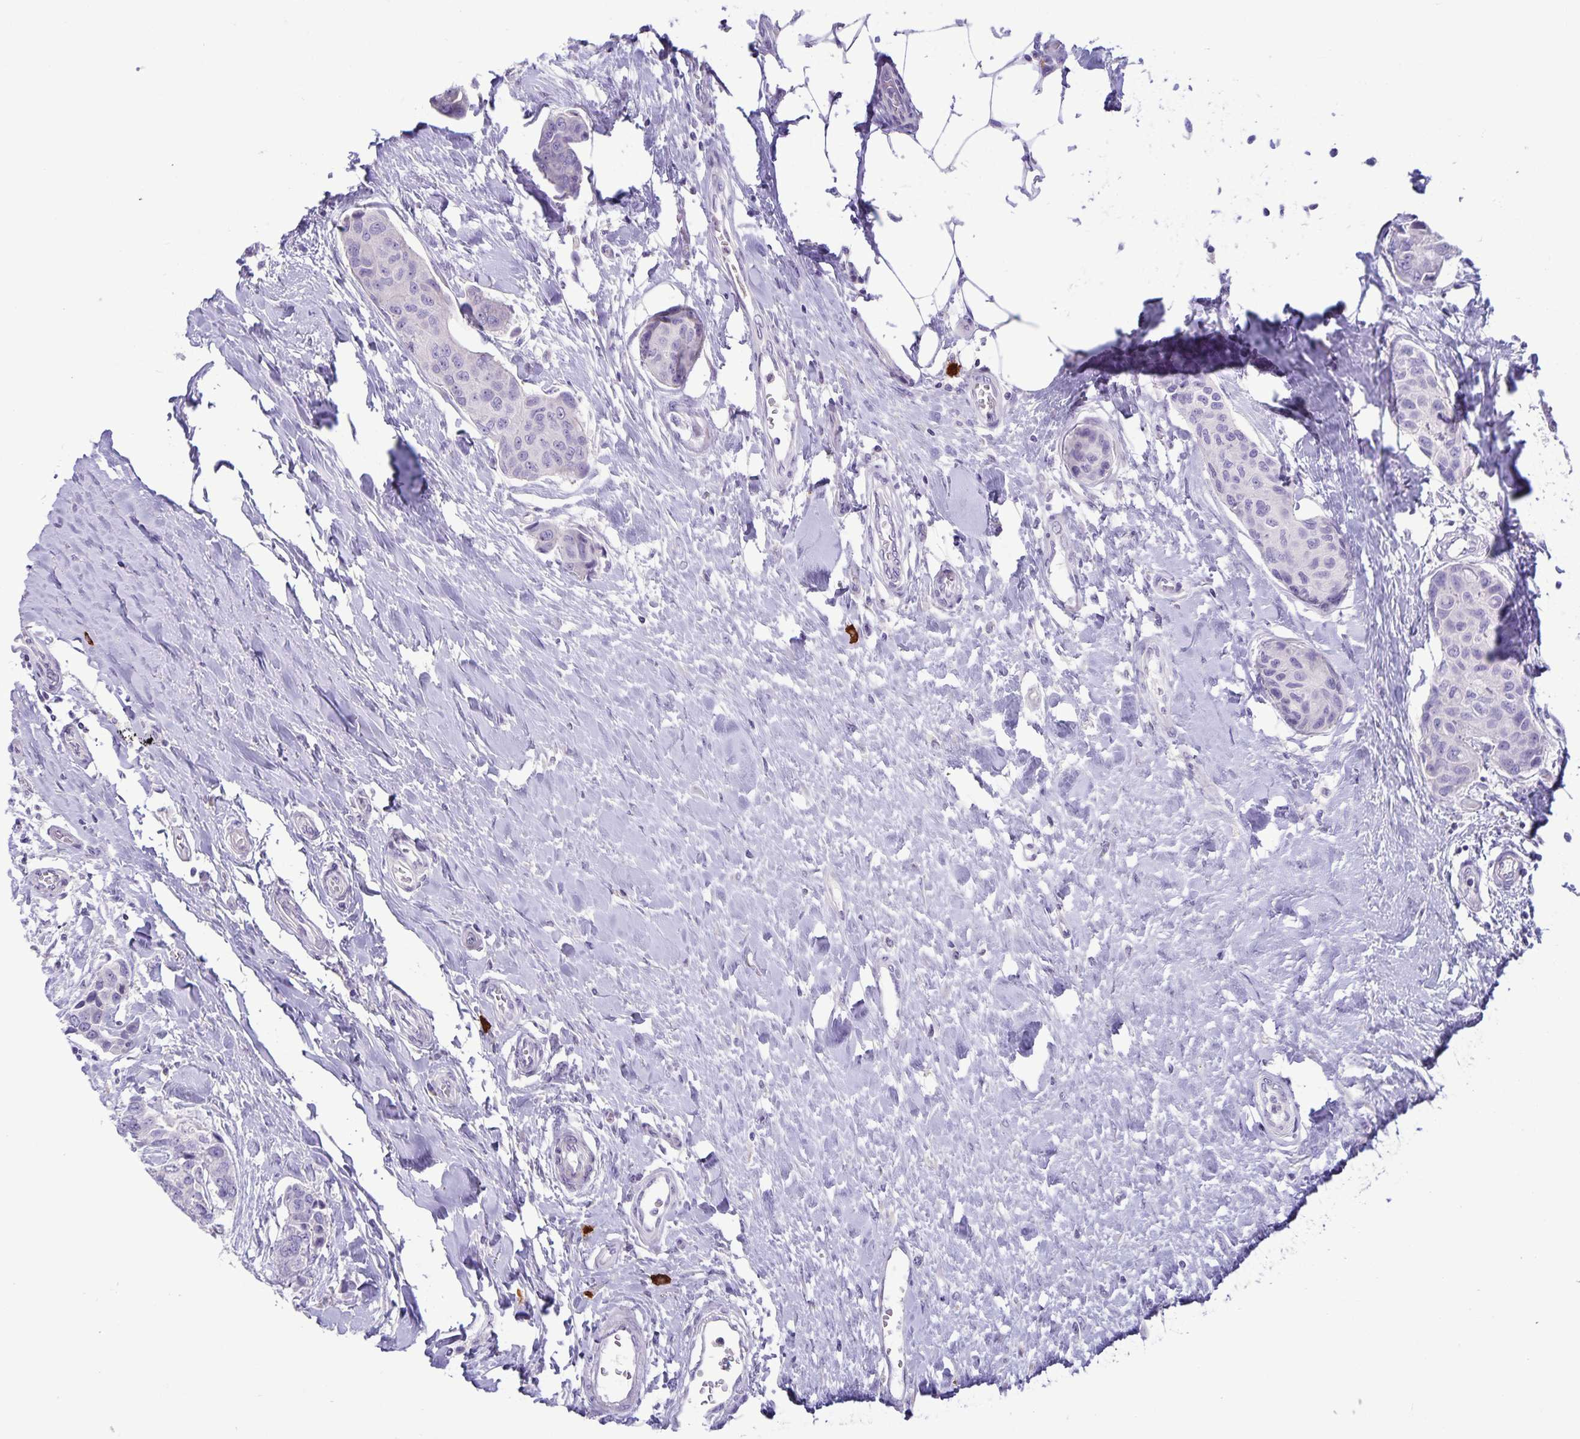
{"staining": {"intensity": "negative", "quantity": "none", "location": "none"}, "tissue": "breast cancer", "cell_type": "Tumor cells", "image_type": "cancer", "snomed": [{"axis": "morphology", "description": "Duct carcinoma"}, {"axis": "topography", "description": "Breast"}], "caption": "IHC micrograph of neoplastic tissue: breast cancer (invasive ductal carcinoma) stained with DAB displays no significant protein positivity in tumor cells.", "gene": "IBTK", "patient": {"sex": "female", "age": 80}}